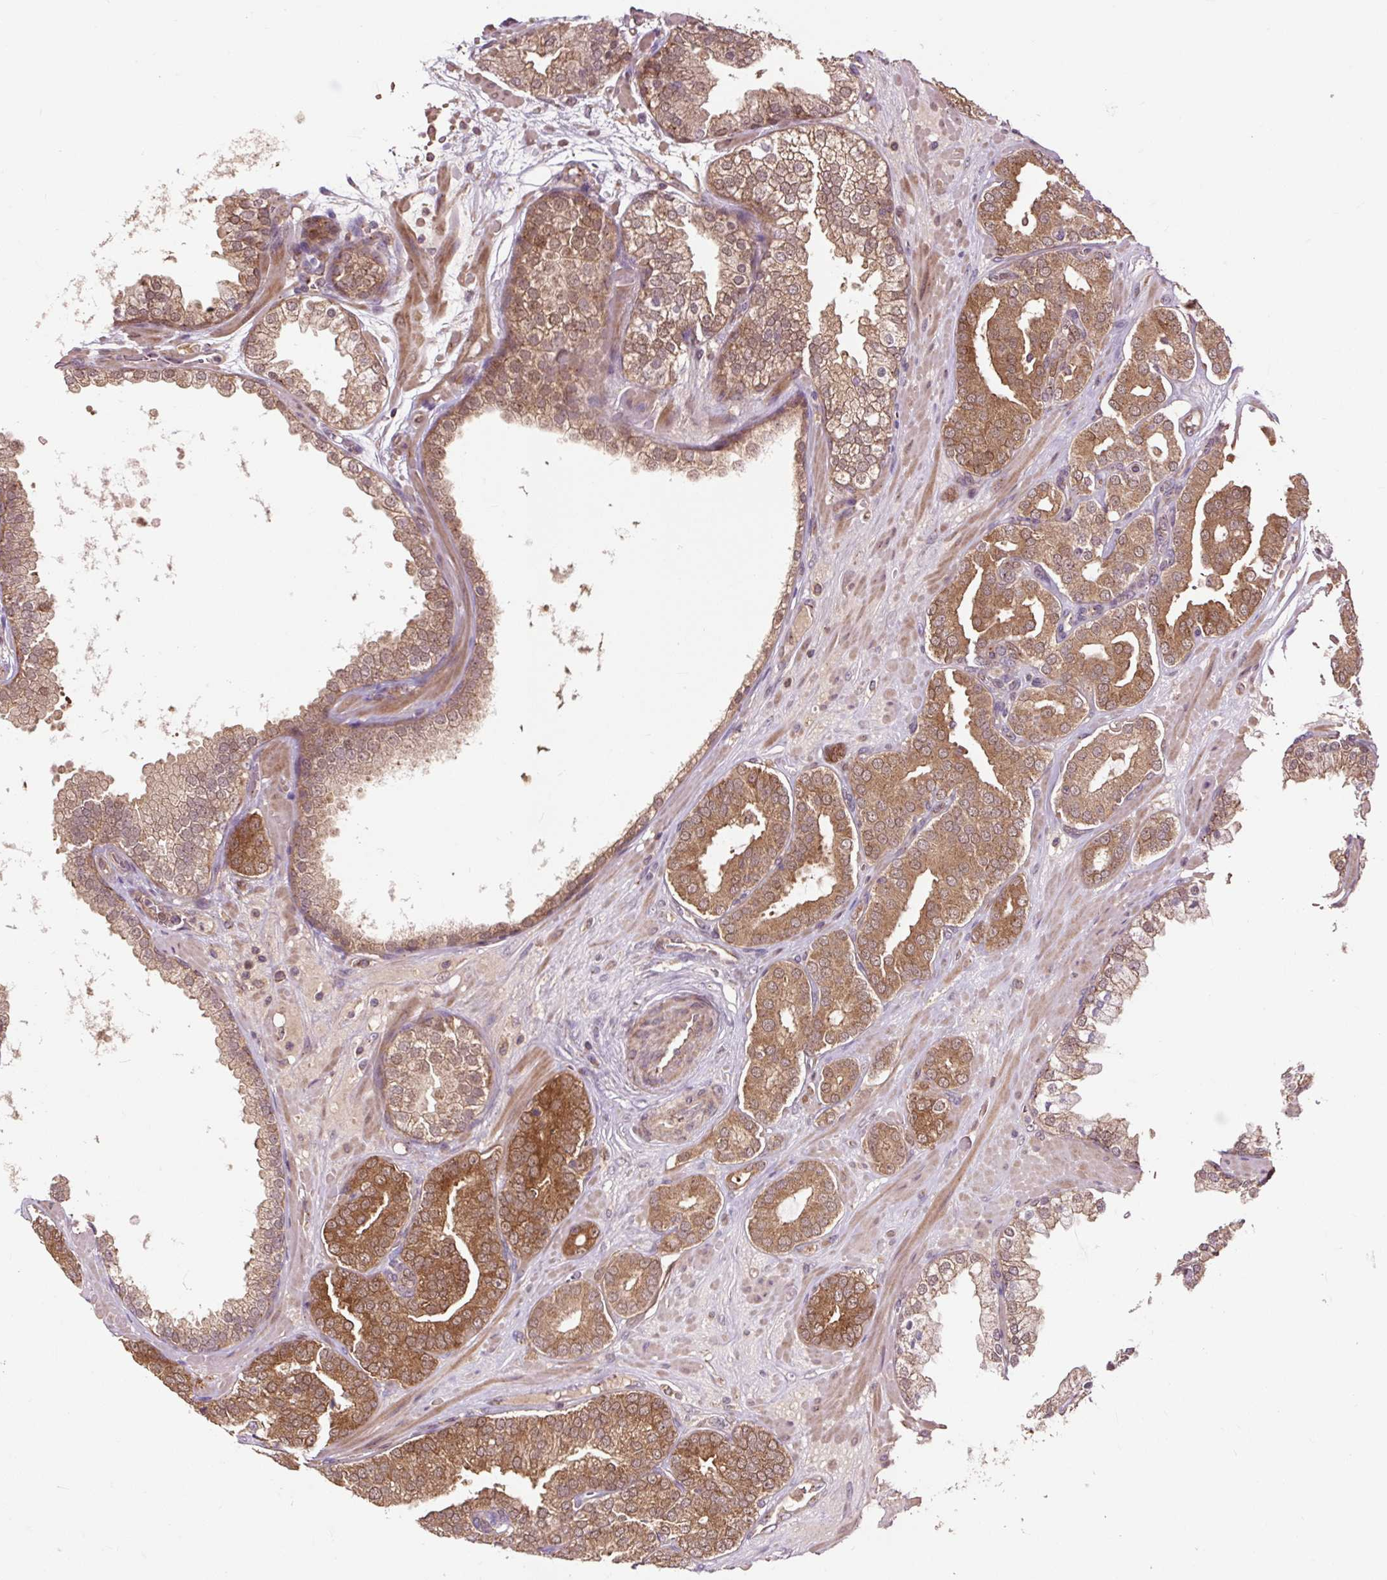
{"staining": {"intensity": "strong", "quantity": ">75%", "location": "cytoplasmic/membranous"}, "tissue": "prostate cancer", "cell_type": "Tumor cells", "image_type": "cancer", "snomed": [{"axis": "morphology", "description": "Adenocarcinoma, High grade"}, {"axis": "topography", "description": "Prostate"}], "caption": "This is a micrograph of immunohistochemistry (IHC) staining of high-grade adenocarcinoma (prostate), which shows strong expression in the cytoplasmic/membranous of tumor cells.", "gene": "MMS19", "patient": {"sex": "male", "age": 66}}